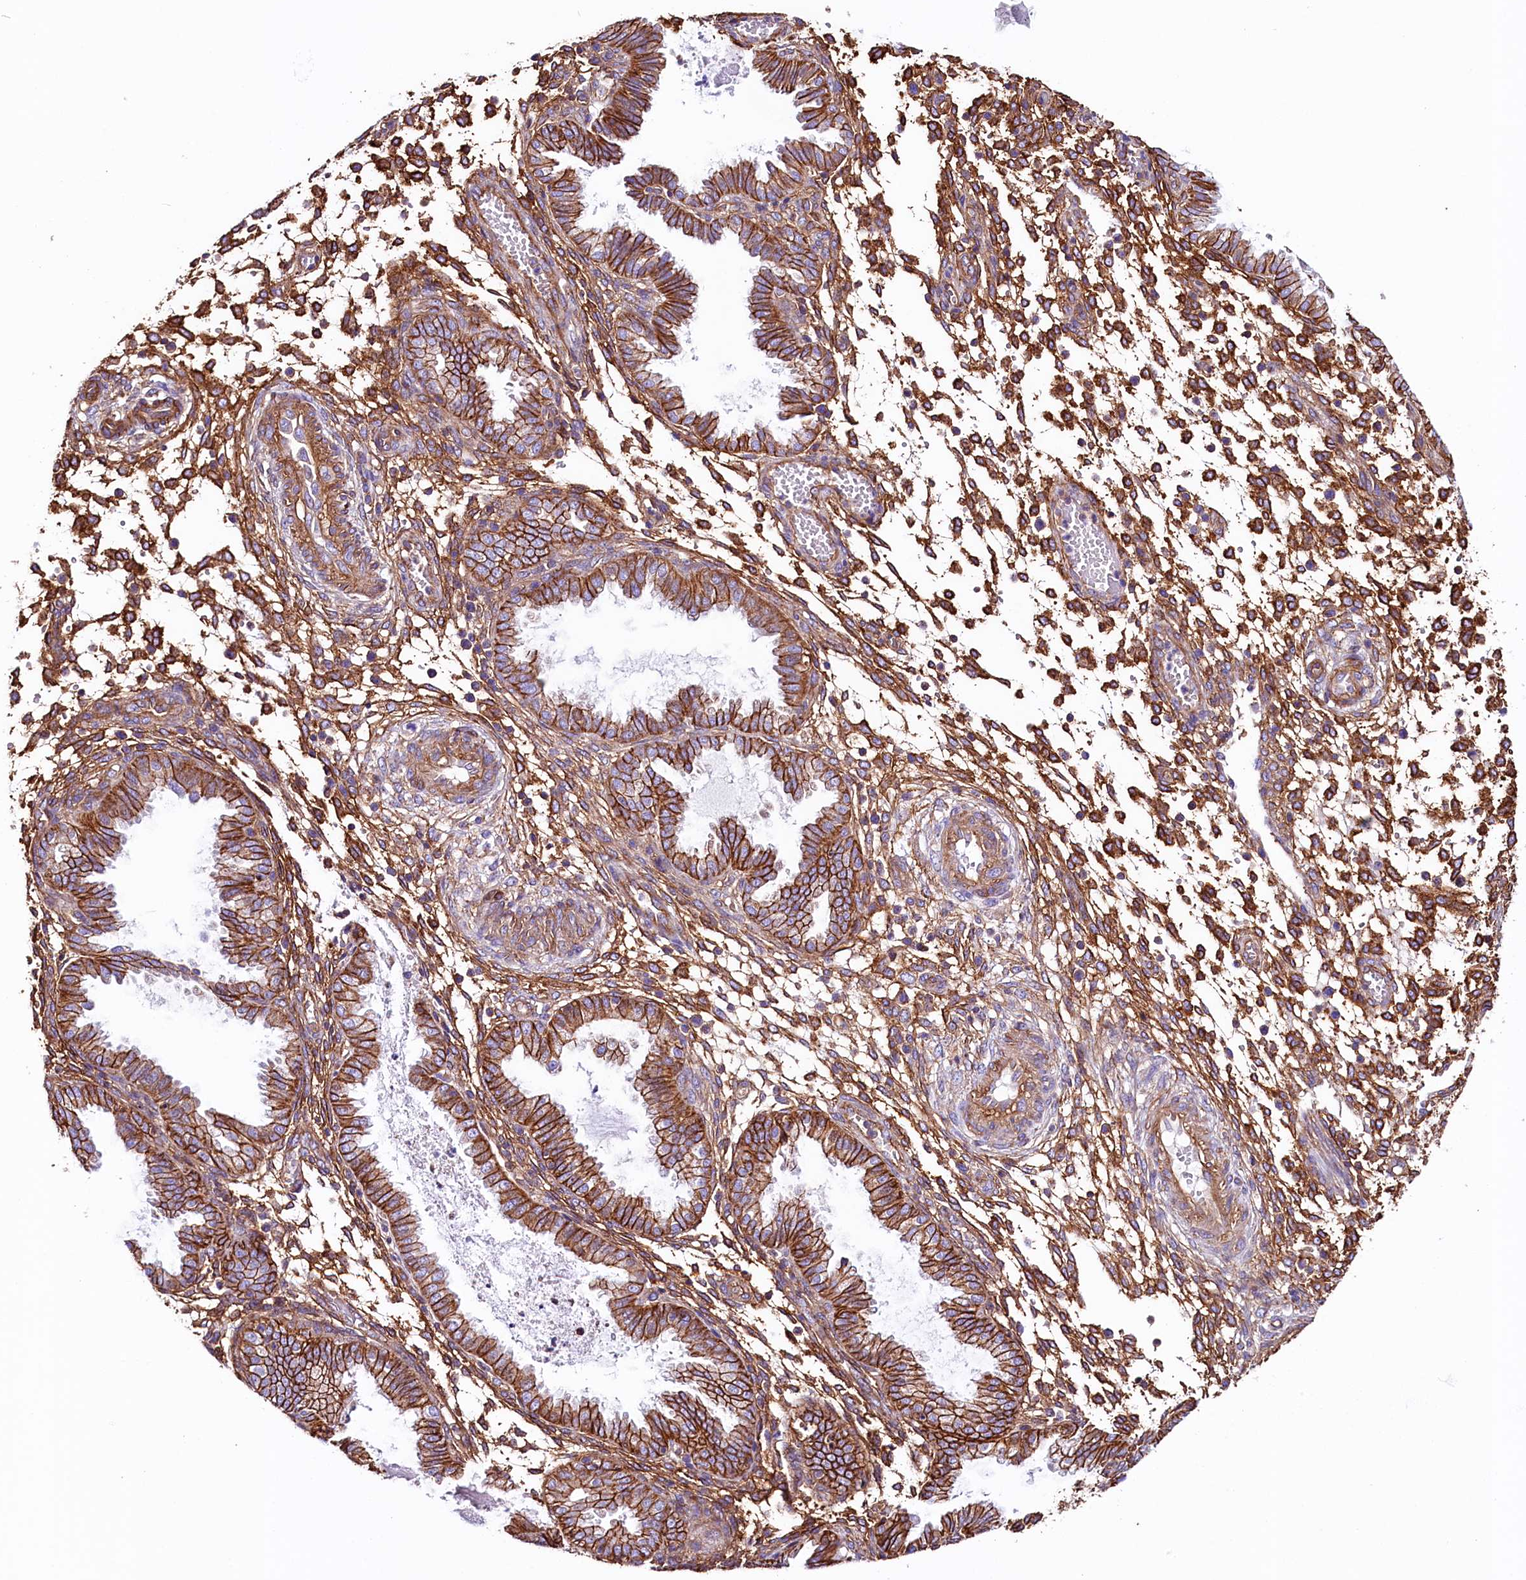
{"staining": {"intensity": "moderate", "quantity": ">75%", "location": "cytoplasmic/membranous"}, "tissue": "endometrium", "cell_type": "Cells in endometrial stroma", "image_type": "normal", "snomed": [{"axis": "morphology", "description": "Normal tissue, NOS"}, {"axis": "topography", "description": "Endometrium"}], "caption": "Protein staining shows moderate cytoplasmic/membranous positivity in approximately >75% of cells in endometrial stroma in benign endometrium. (IHC, brightfield microscopy, high magnification).", "gene": "ATP2B4", "patient": {"sex": "female", "age": 33}}